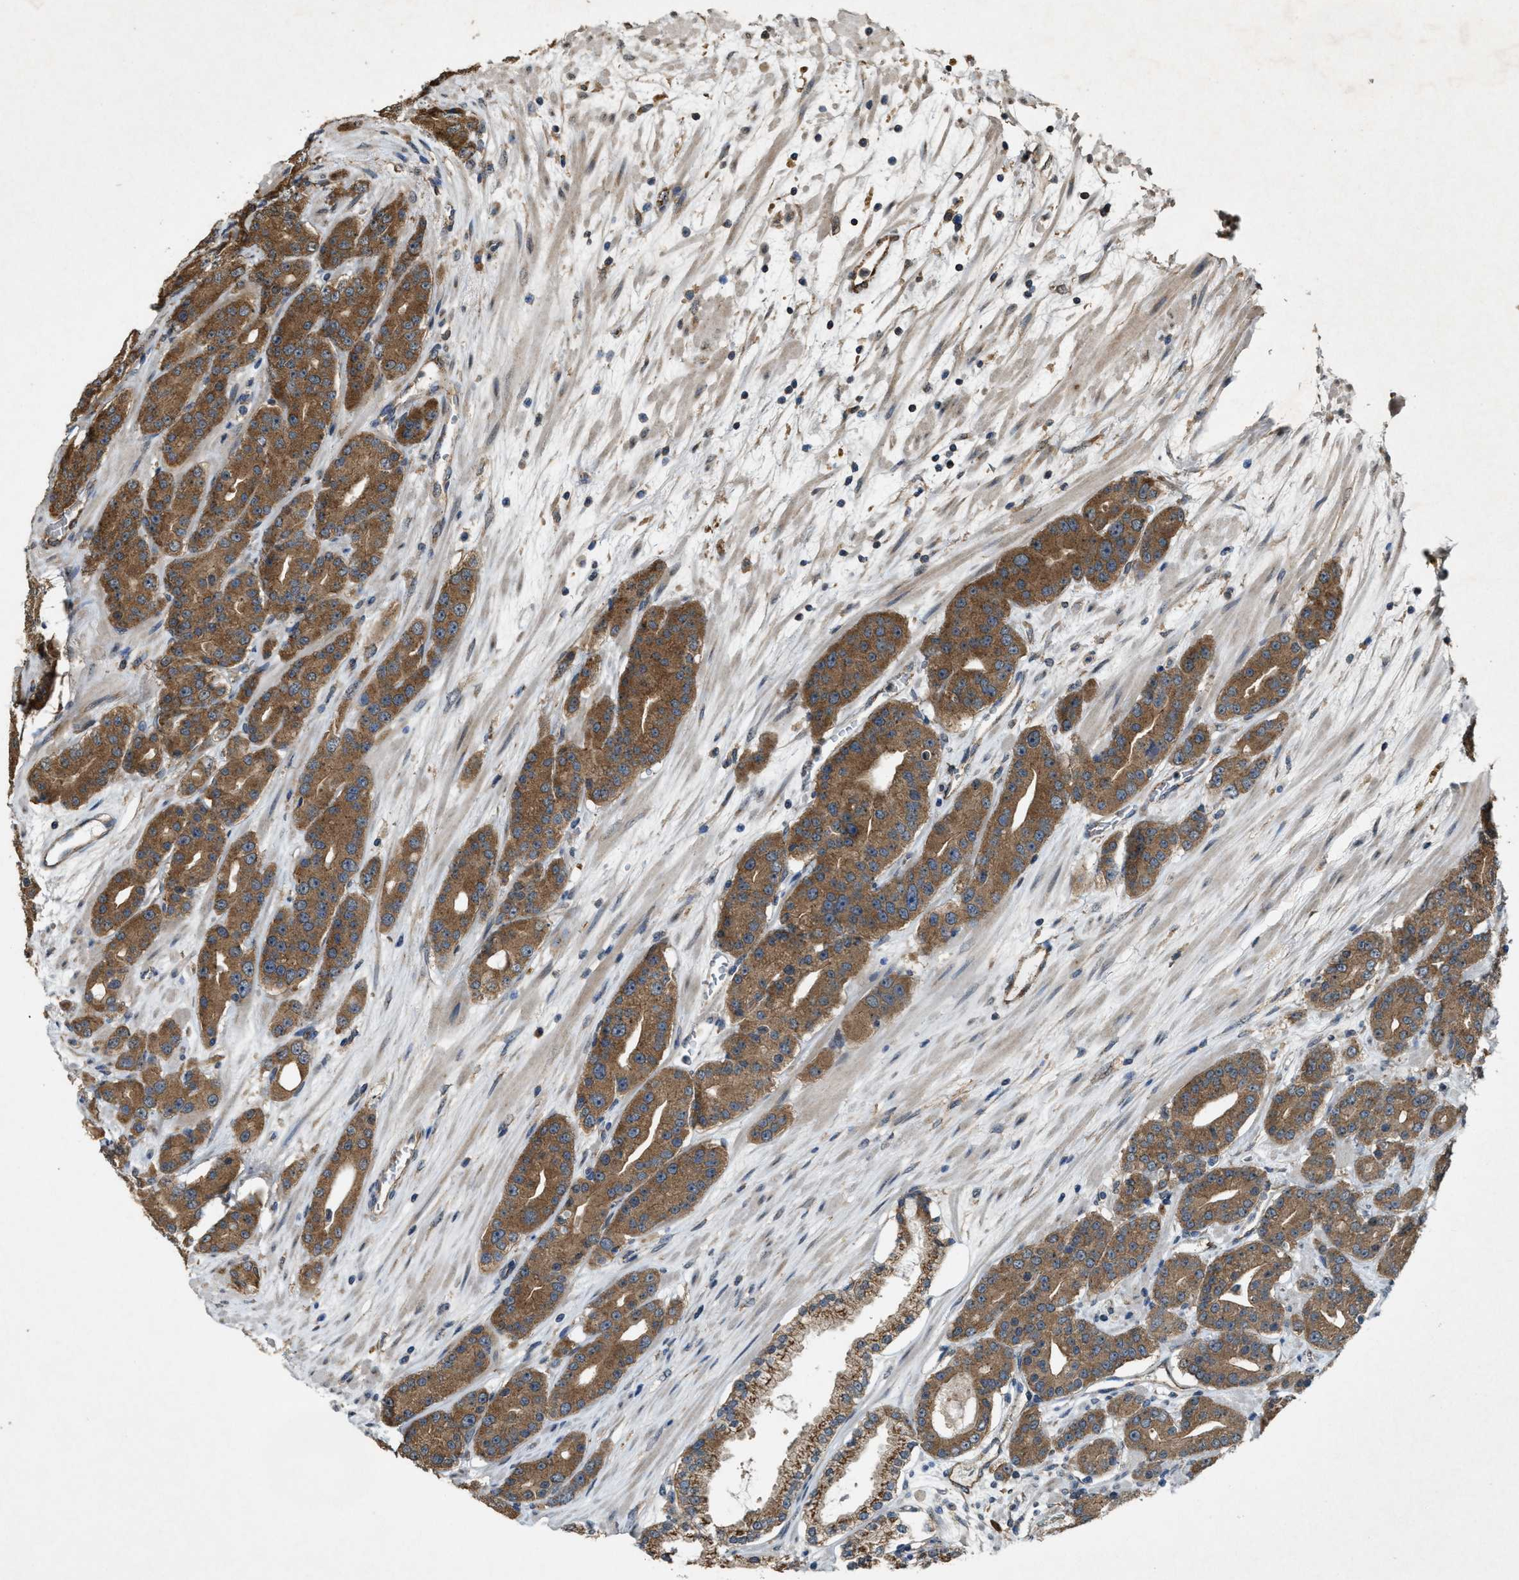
{"staining": {"intensity": "moderate", "quantity": ">75%", "location": "cytoplasmic/membranous"}, "tissue": "prostate cancer", "cell_type": "Tumor cells", "image_type": "cancer", "snomed": [{"axis": "morphology", "description": "Adenocarcinoma, High grade"}, {"axis": "topography", "description": "Prostate"}], "caption": "Tumor cells display medium levels of moderate cytoplasmic/membranous positivity in approximately >75% of cells in human prostate adenocarcinoma (high-grade). The staining was performed using DAB, with brown indicating positive protein expression. Nuclei are stained blue with hematoxylin.", "gene": "ARHGEF5", "patient": {"sex": "male", "age": 71}}